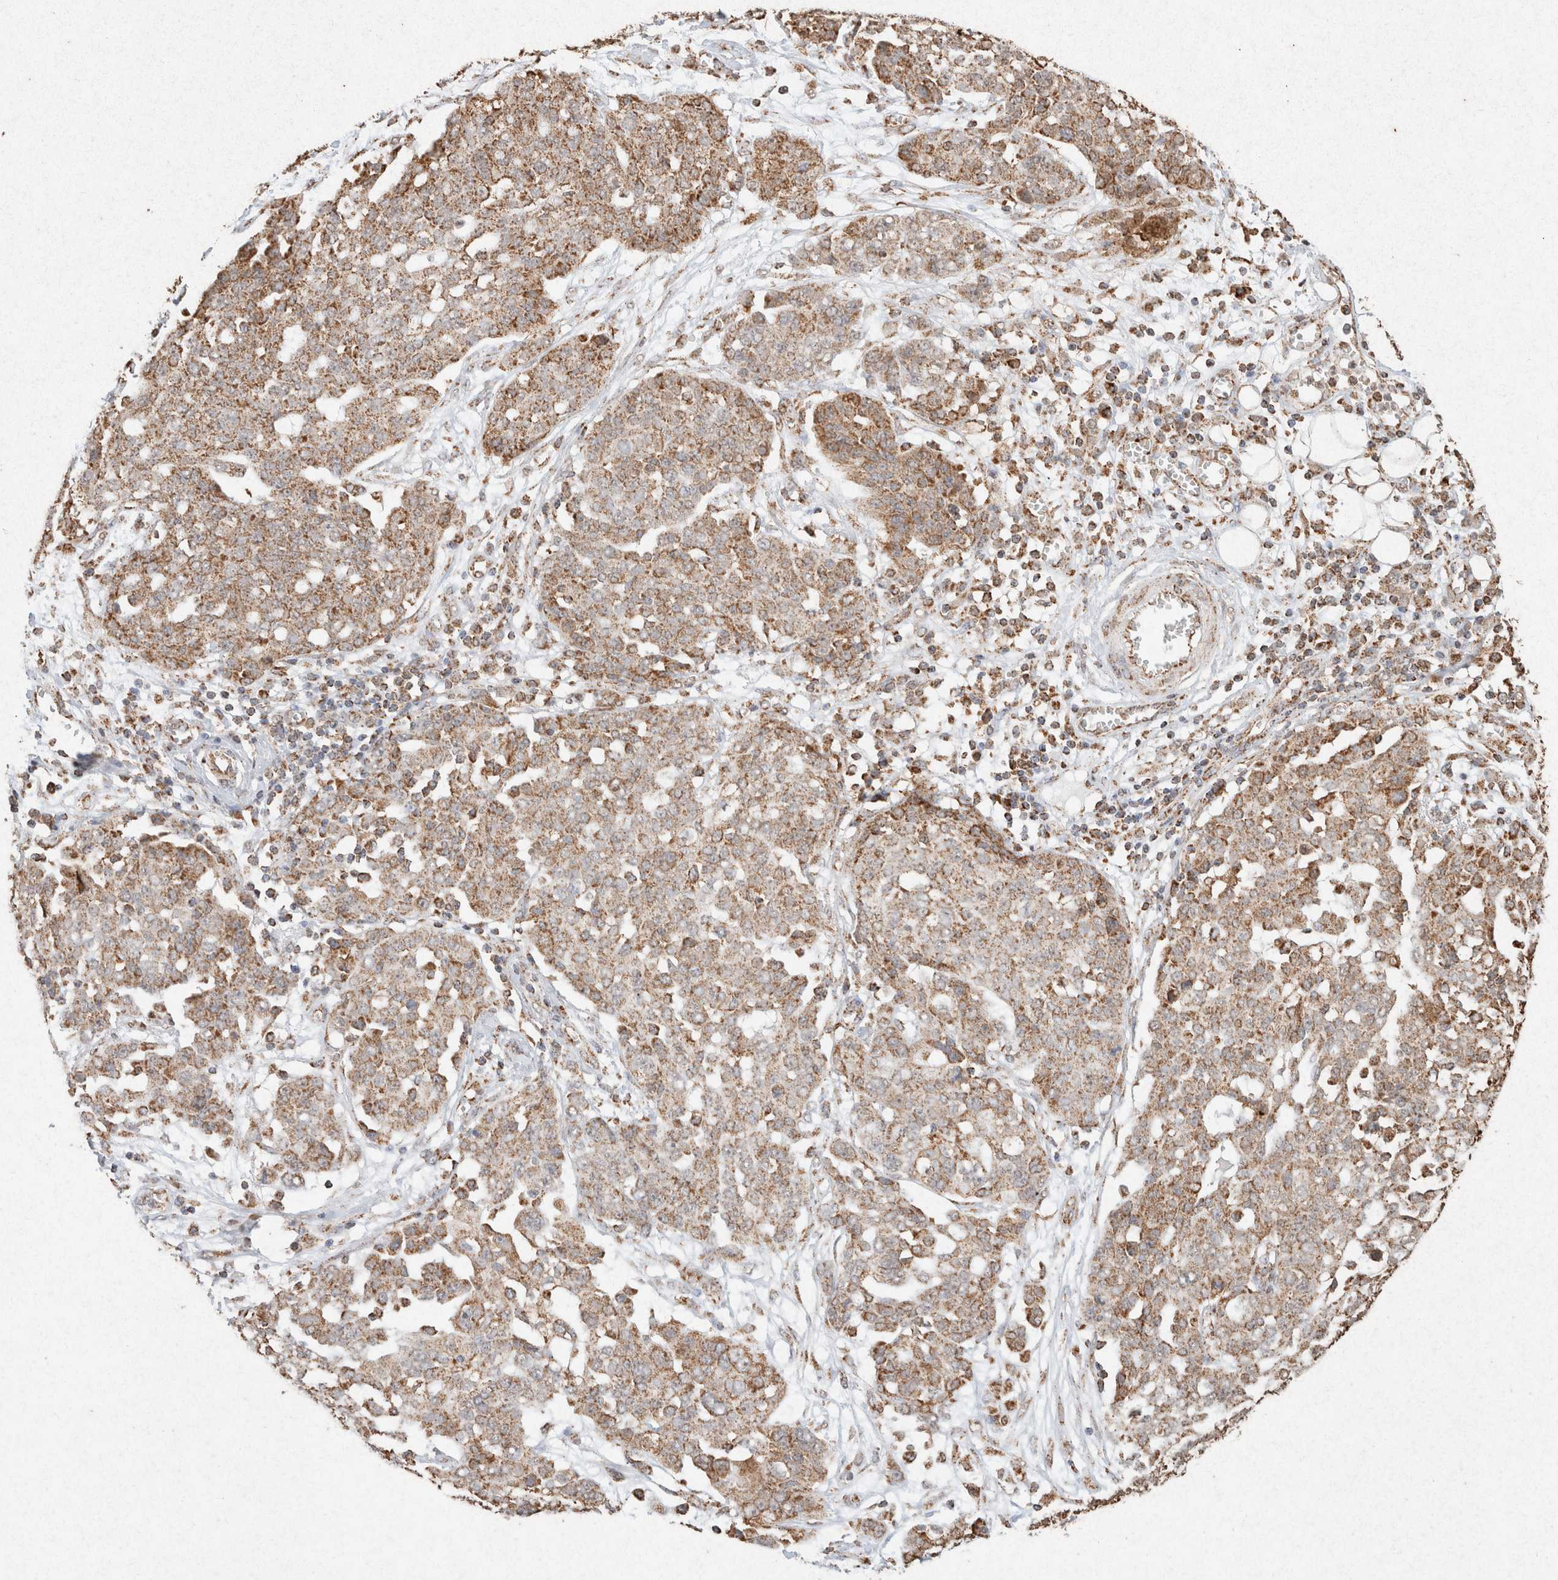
{"staining": {"intensity": "moderate", "quantity": ">75%", "location": "cytoplasmic/membranous"}, "tissue": "ovarian cancer", "cell_type": "Tumor cells", "image_type": "cancer", "snomed": [{"axis": "morphology", "description": "Cystadenocarcinoma, serous, NOS"}, {"axis": "topography", "description": "Soft tissue"}, {"axis": "topography", "description": "Ovary"}], "caption": "Immunohistochemical staining of ovarian cancer (serous cystadenocarcinoma) shows medium levels of moderate cytoplasmic/membranous protein positivity in approximately >75% of tumor cells.", "gene": "SDC2", "patient": {"sex": "female", "age": 57}}